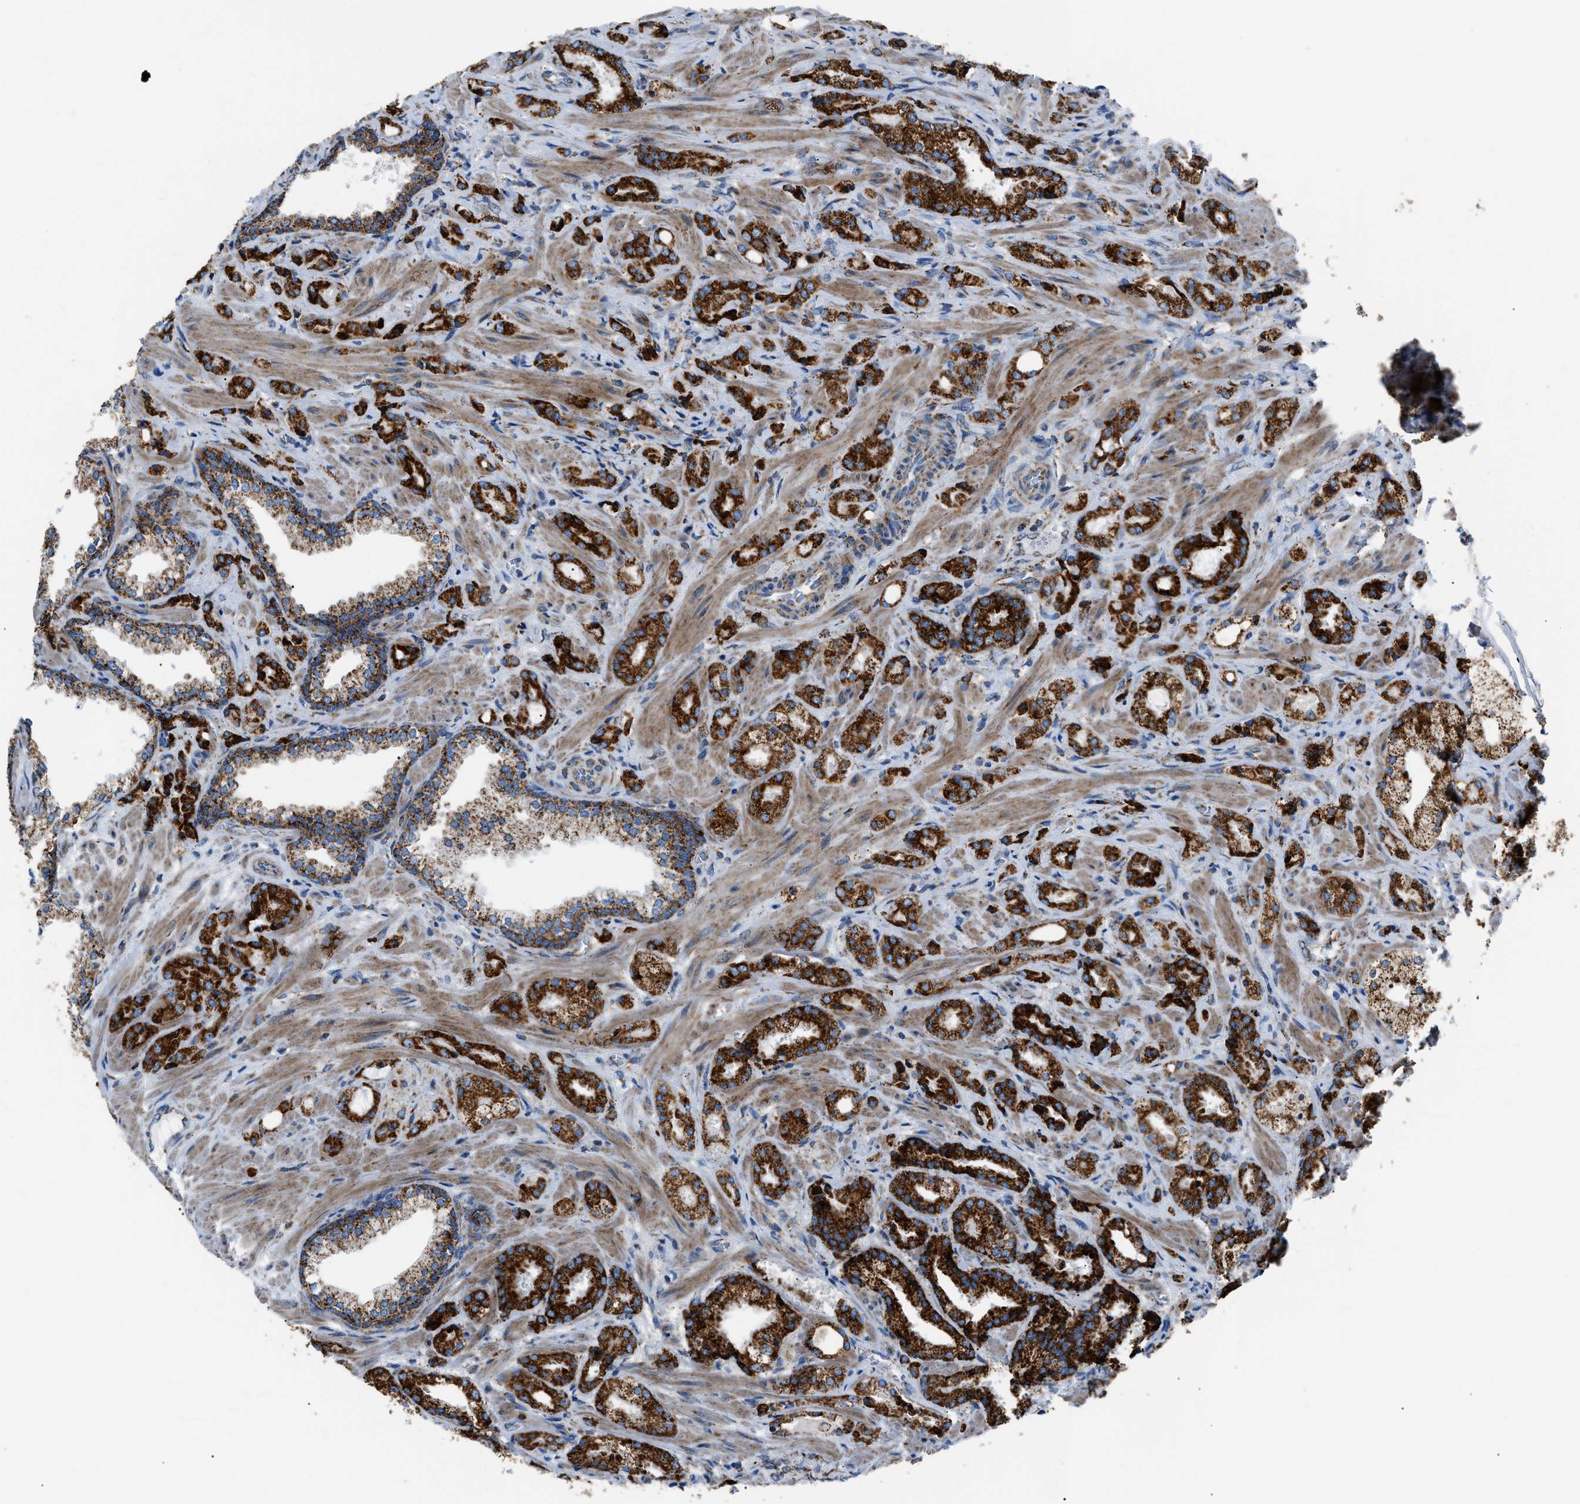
{"staining": {"intensity": "strong", "quantity": ">75%", "location": "cytoplasmic/membranous"}, "tissue": "prostate cancer", "cell_type": "Tumor cells", "image_type": "cancer", "snomed": [{"axis": "morphology", "description": "Adenocarcinoma, High grade"}, {"axis": "topography", "description": "Prostate"}], "caption": "A brown stain shows strong cytoplasmic/membranous staining of a protein in human adenocarcinoma (high-grade) (prostate) tumor cells. Ihc stains the protein of interest in brown and the nuclei are stained blue.", "gene": "PHB2", "patient": {"sex": "male", "age": 64}}